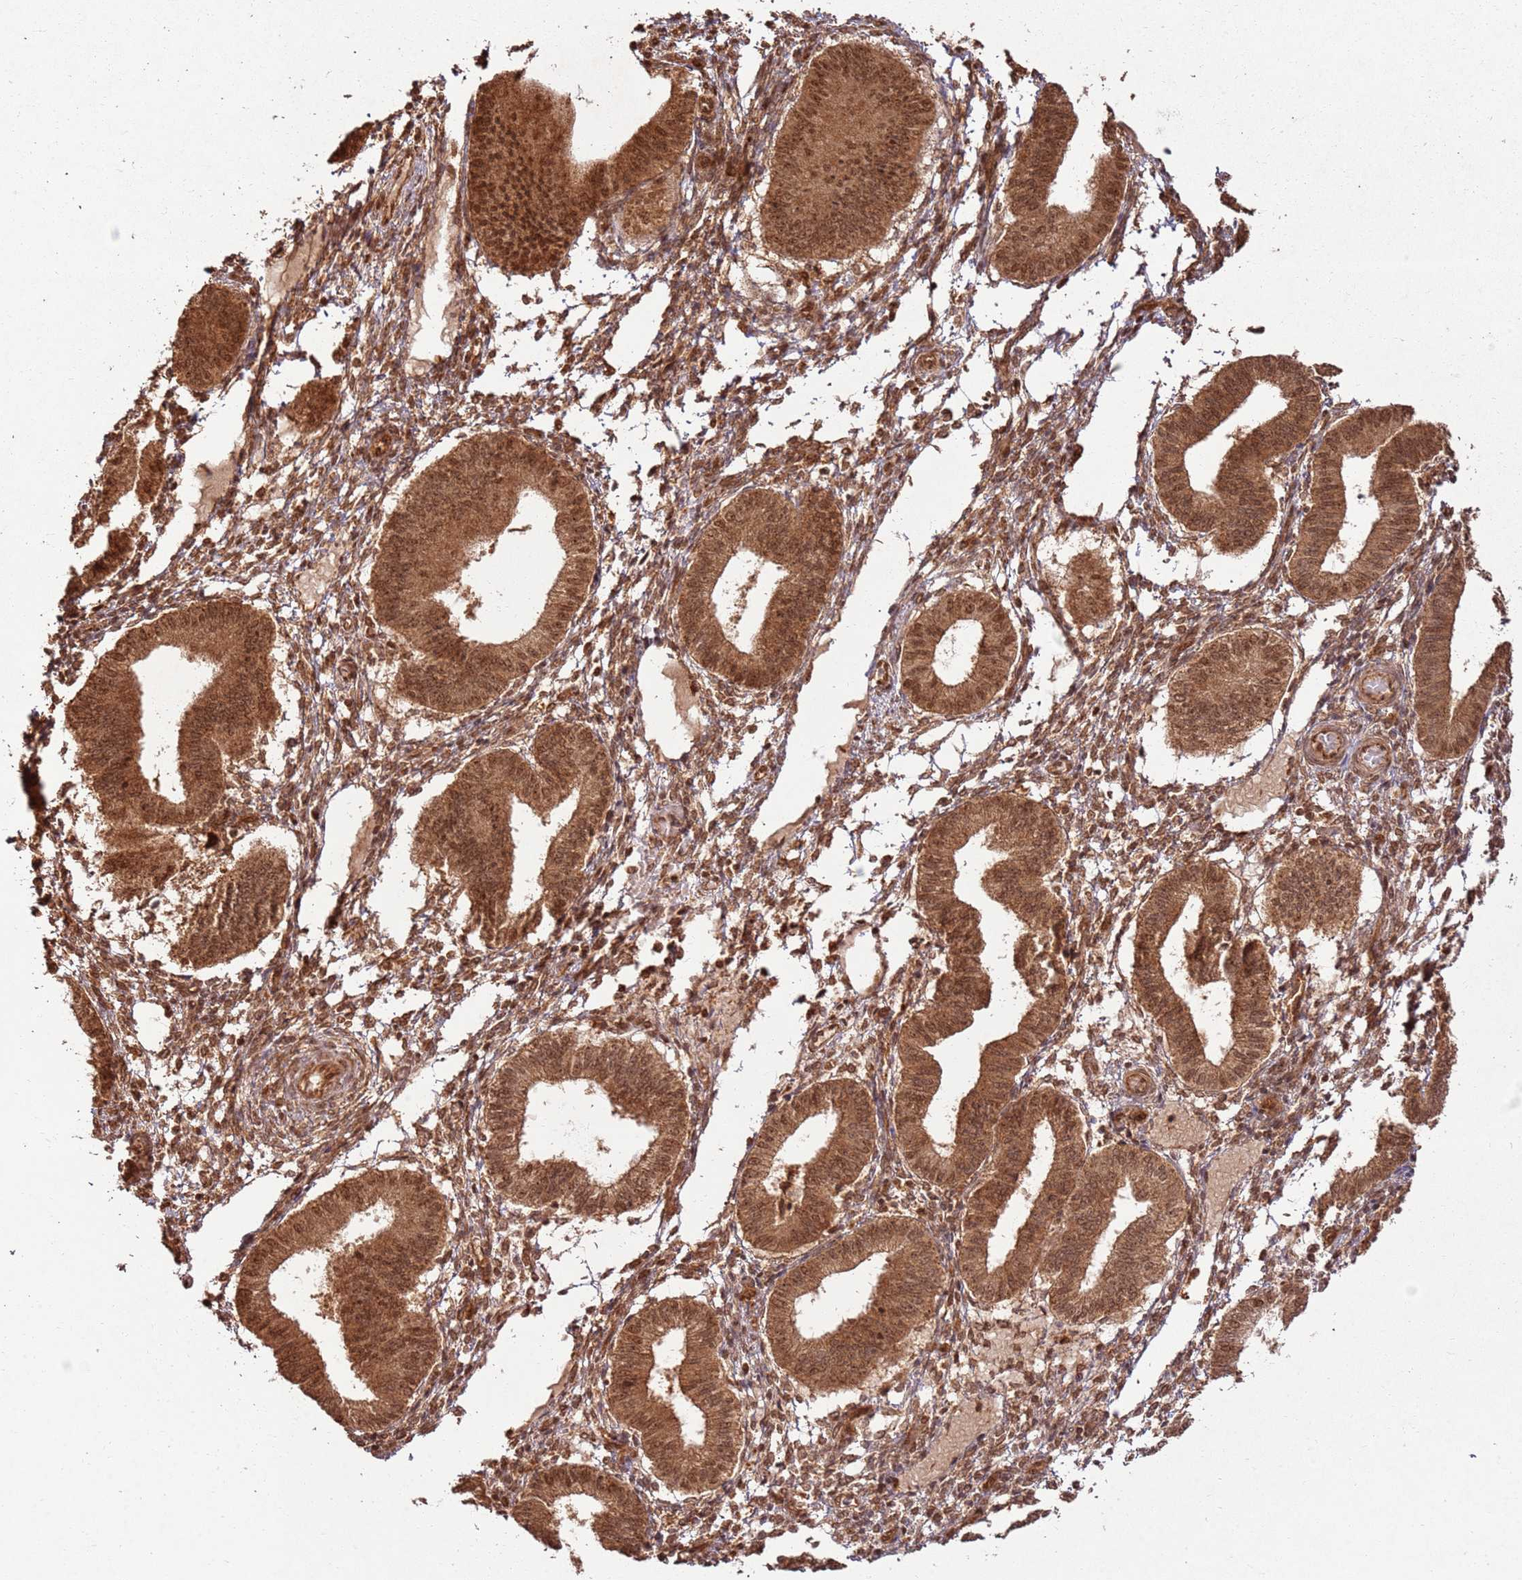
{"staining": {"intensity": "moderate", "quantity": "25%-75%", "location": "cytoplasmic/membranous"}, "tissue": "endometrium", "cell_type": "Cells in endometrial stroma", "image_type": "normal", "snomed": [{"axis": "morphology", "description": "Normal tissue, NOS"}, {"axis": "topography", "description": "Endometrium"}], "caption": "Unremarkable endometrium was stained to show a protein in brown. There is medium levels of moderate cytoplasmic/membranous positivity in approximately 25%-75% of cells in endometrial stroma. (IHC, brightfield microscopy, high magnification).", "gene": "TBC1D13", "patient": {"sex": "female", "age": 39}}